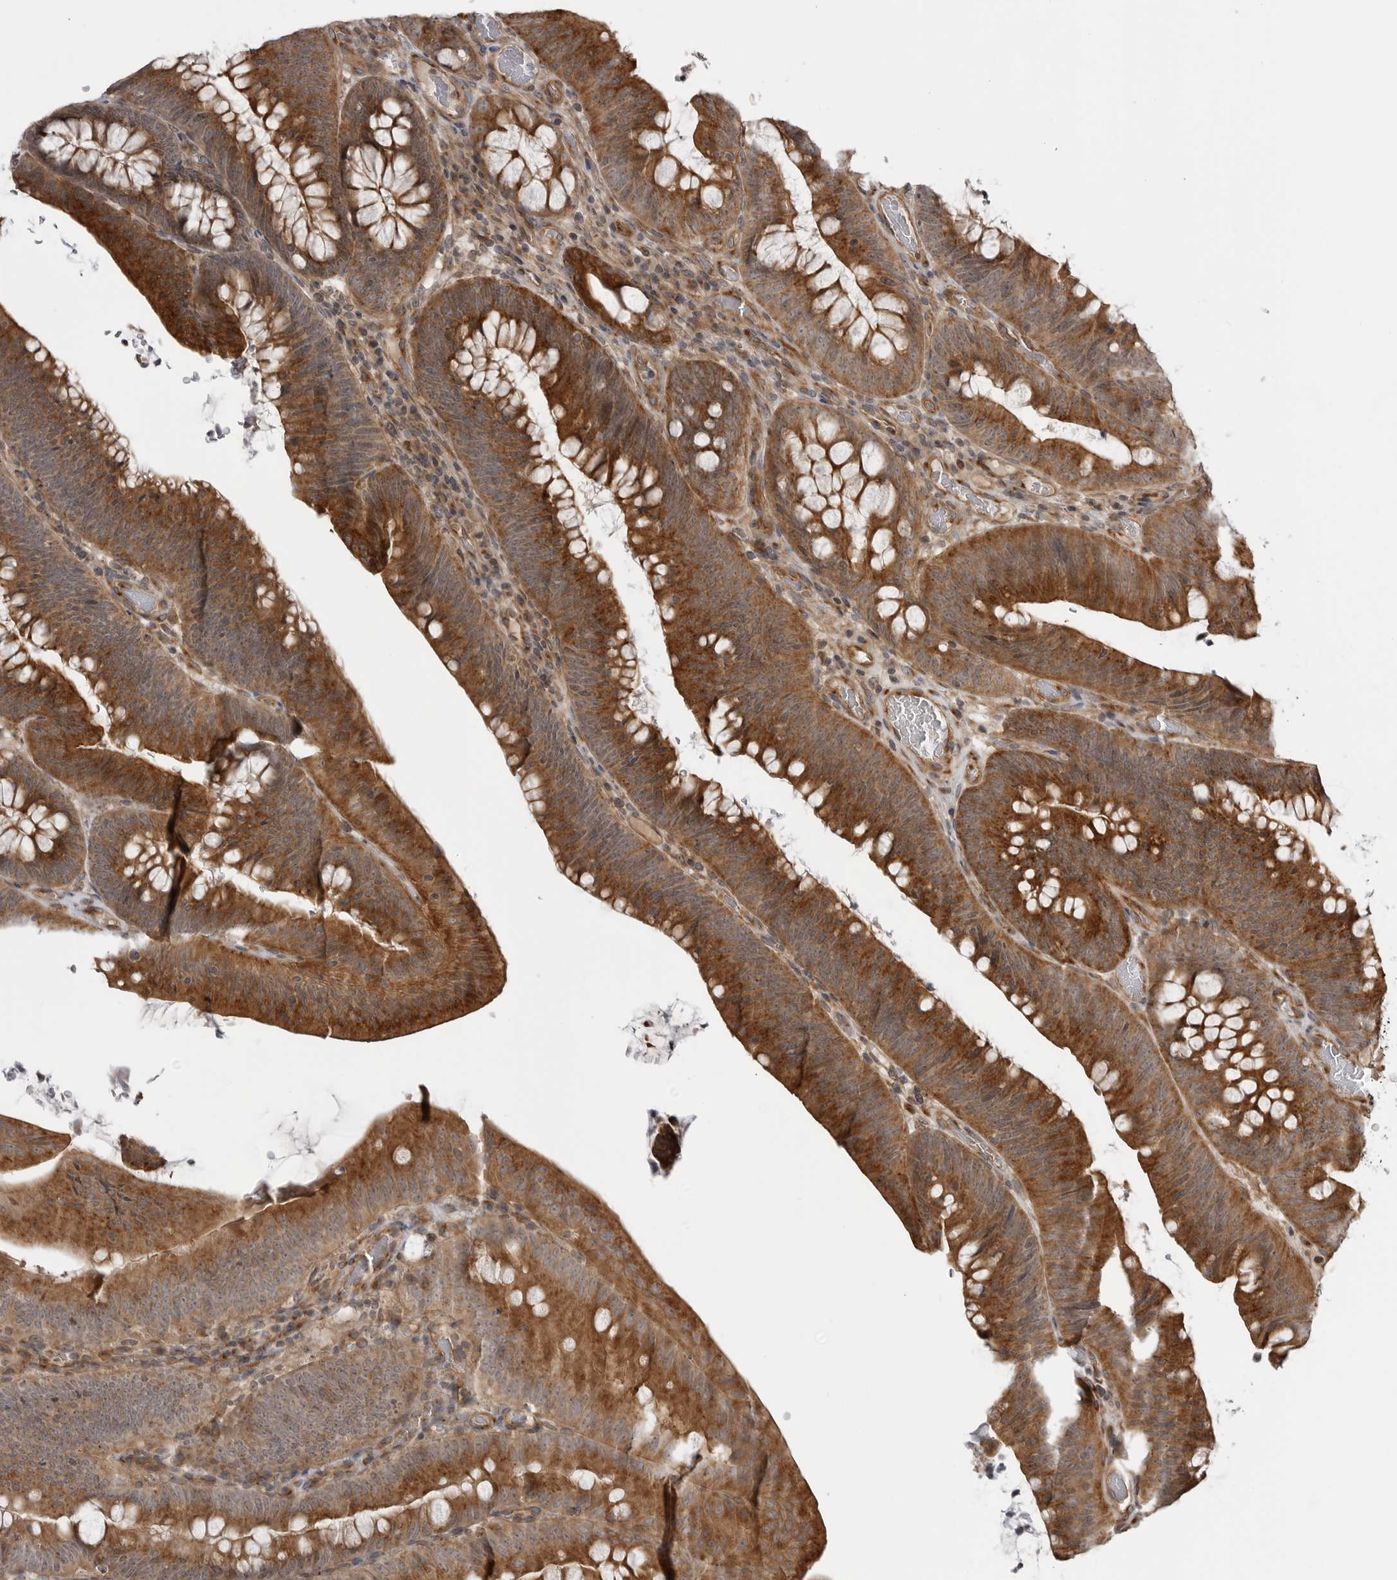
{"staining": {"intensity": "strong", "quantity": ">75%", "location": "cytoplasmic/membranous"}, "tissue": "colorectal cancer", "cell_type": "Tumor cells", "image_type": "cancer", "snomed": [{"axis": "morphology", "description": "Normal tissue, NOS"}, {"axis": "topography", "description": "Colon"}], "caption": "This is an image of IHC staining of colorectal cancer, which shows strong positivity in the cytoplasmic/membranous of tumor cells.", "gene": "LRRC45", "patient": {"sex": "female", "age": 82}}